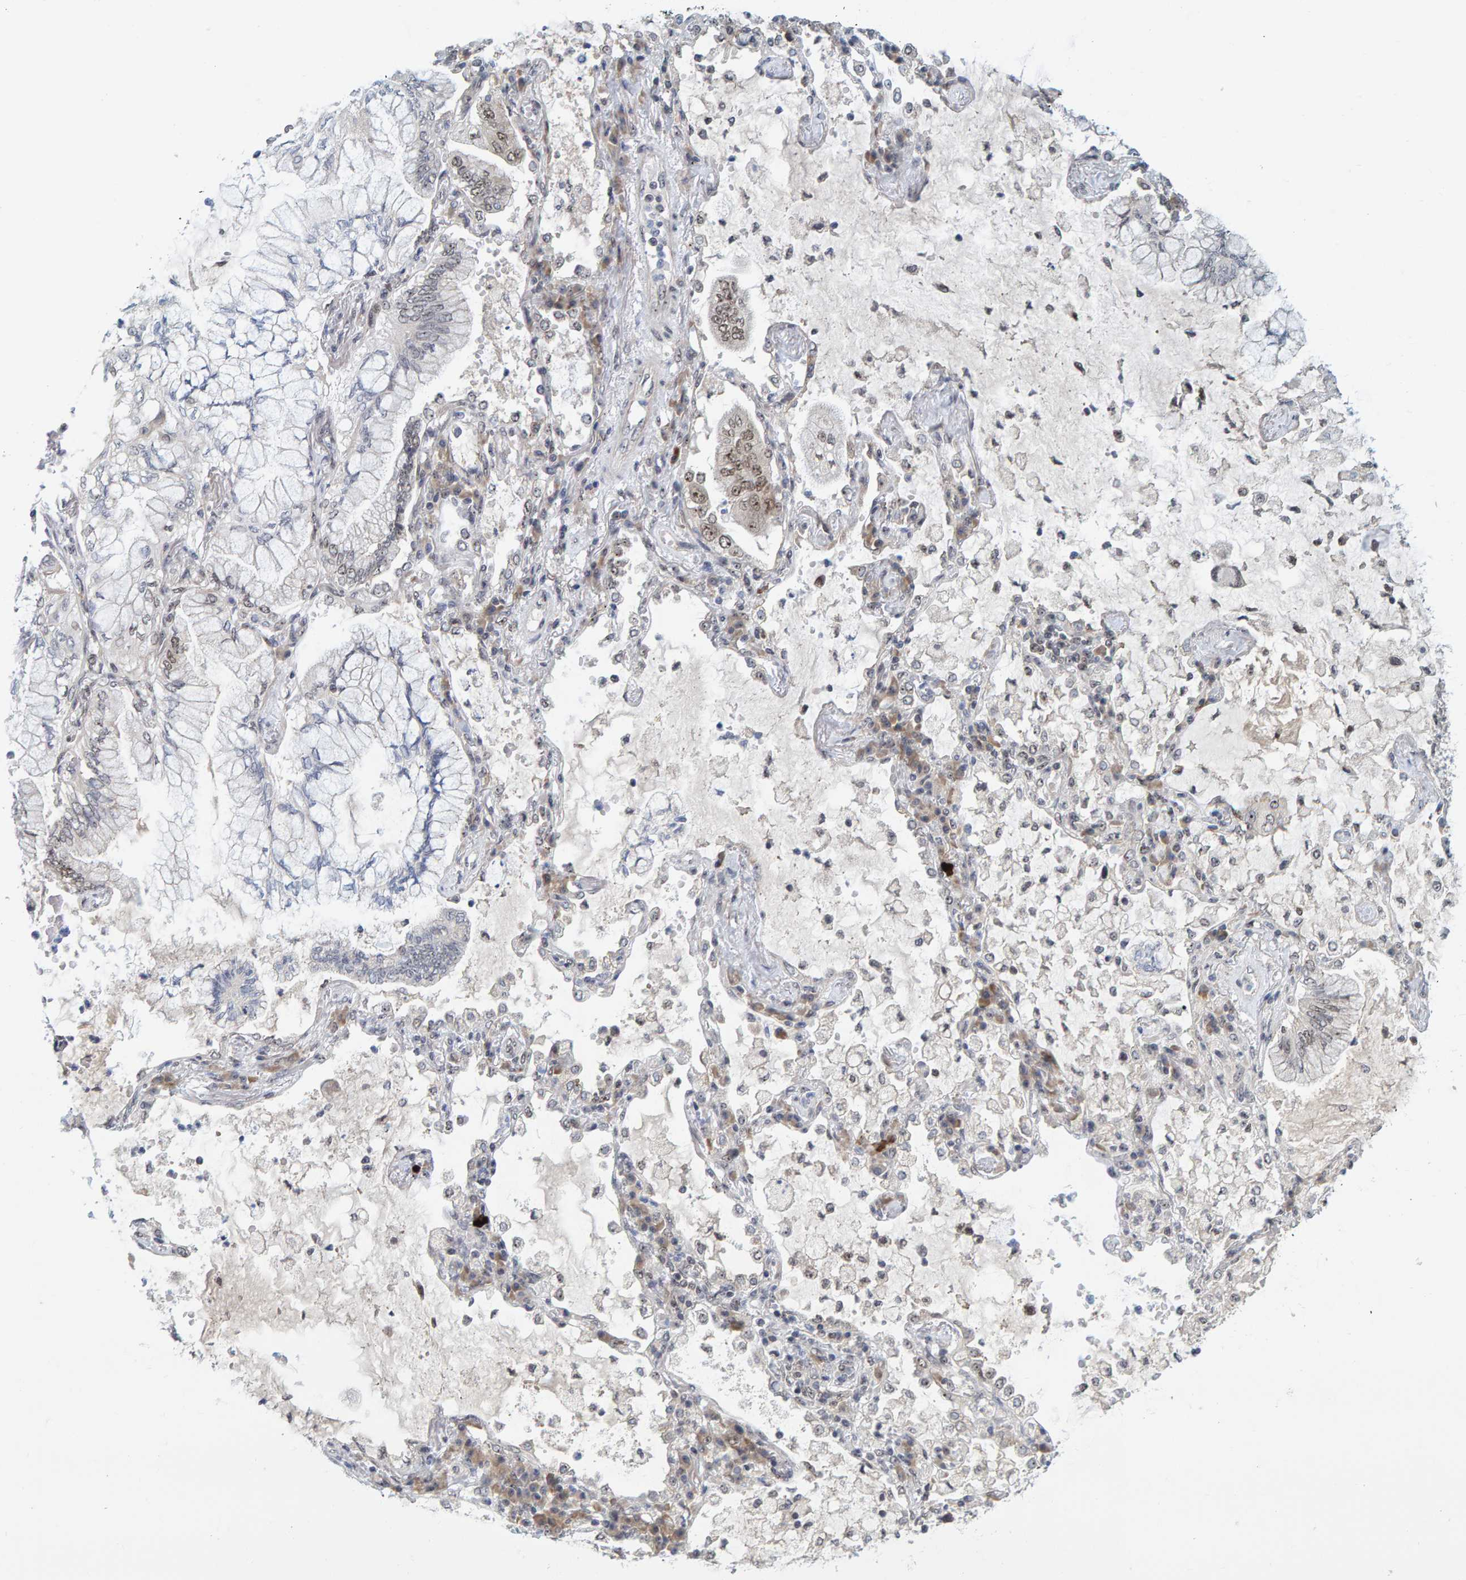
{"staining": {"intensity": "weak", "quantity": "<25%", "location": "nuclear"}, "tissue": "lung cancer", "cell_type": "Tumor cells", "image_type": "cancer", "snomed": [{"axis": "morphology", "description": "Adenocarcinoma, NOS"}, {"axis": "topography", "description": "Lung"}], "caption": "Photomicrograph shows no significant protein expression in tumor cells of lung cancer (adenocarcinoma). (DAB IHC with hematoxylin counter stain).", "gene": "POLR1E", "patient": {"sex": "female", "age": 70}}